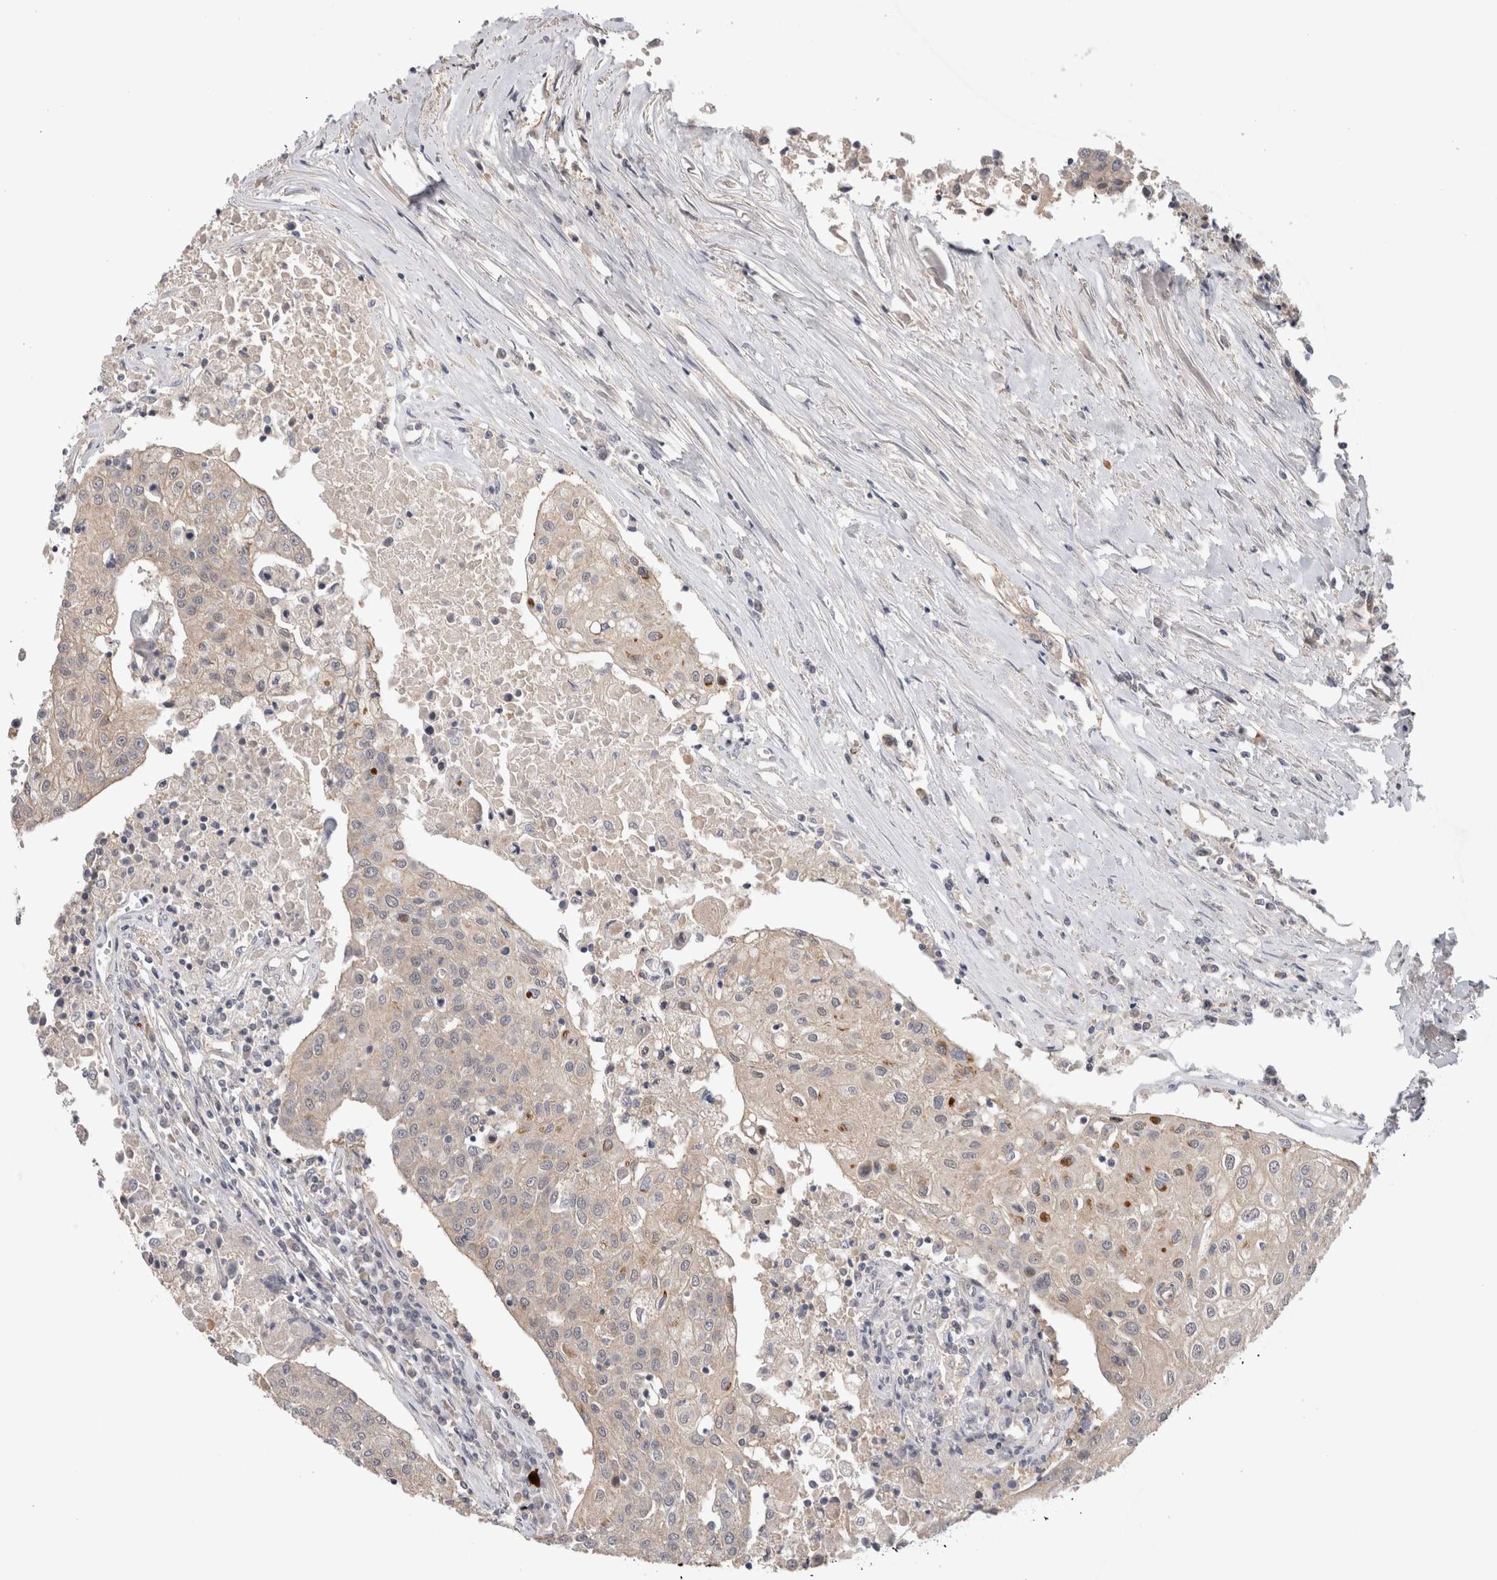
{"staining": {"intensity": "negative", "quantity": "none", "location": "none"}, "tissue": "urothelial cancer", "cell_type": "Tumor cells", "image_type": "cancer", "snomed": [{"axis": "morphology", "description": "Urothelial carcinoma, High grade"}, {"axis": "topography", "description": "Urinary bladder"}], "caption": "Human high-grade urothelial carcinoma stained for a protein using immunohistochemistry displays no positivity in tumor cells.", "gene": "CERS3", "patient": {"sex": "female", "age": 85}}